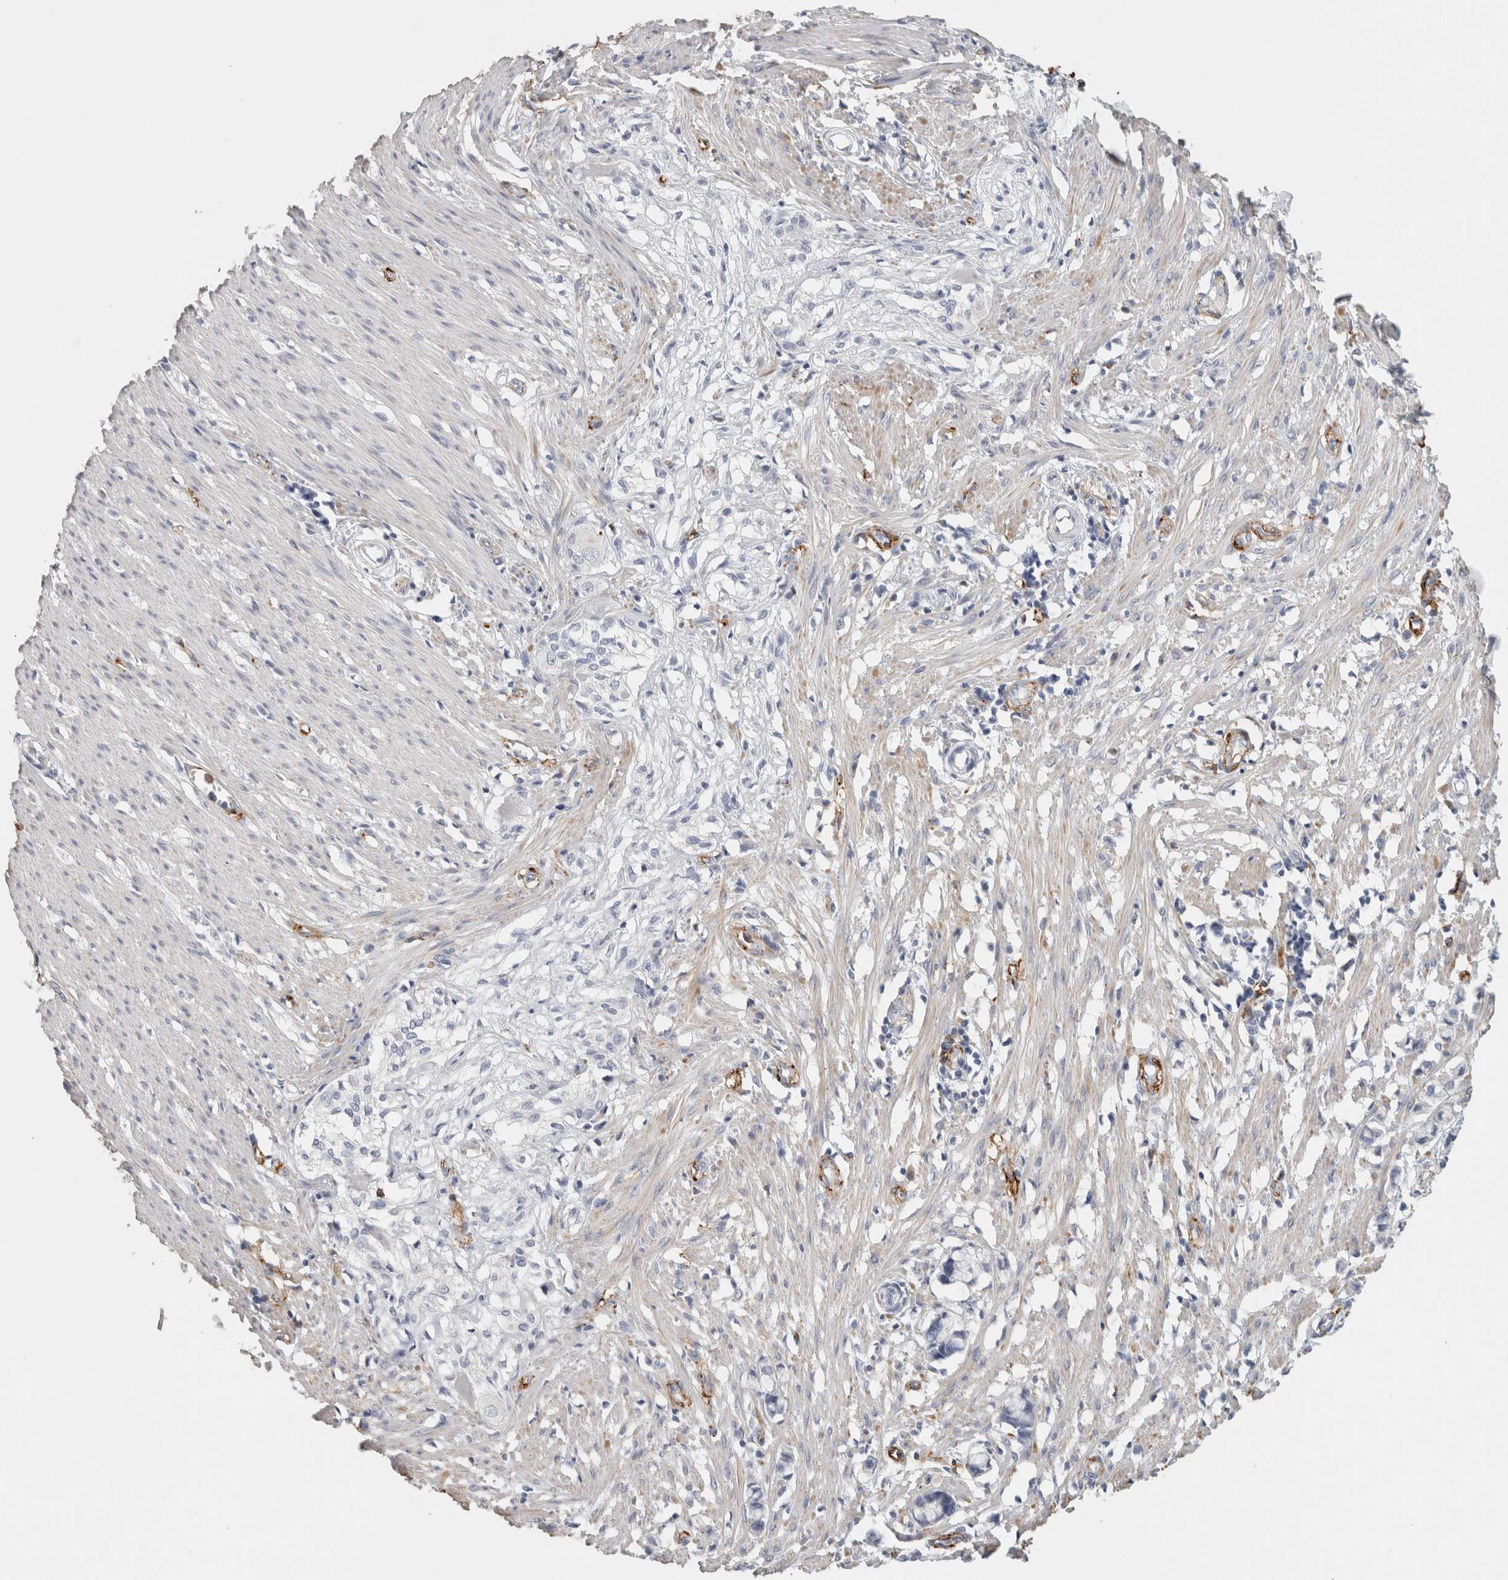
{"staining": {"intensity": "weak", "quantity": "25%-75%", "location": "cytoplasmic/membranous"}, "tissue": "smooth muscle", "cell_type": "Smooth muscle cells", "image_type": "normal", "snomed": [{"axis": "morphology", "description": "Normal tissue, NOS"}, {"axis": "morphology", "description": "Adenocarcinoma, NOS"}, {"axis": "topography", "description": "Smooth muscle"}, {"axis": "topography", "description": "Colon"}], "caption": "Smooth muscle stained with a brown dye displays weak cytoplasmic/membranous positive staining in approximately 25%-75% of smooth muscle cells.", "gene": "CD36", "patient": {"sex": "male", "age": 14}}